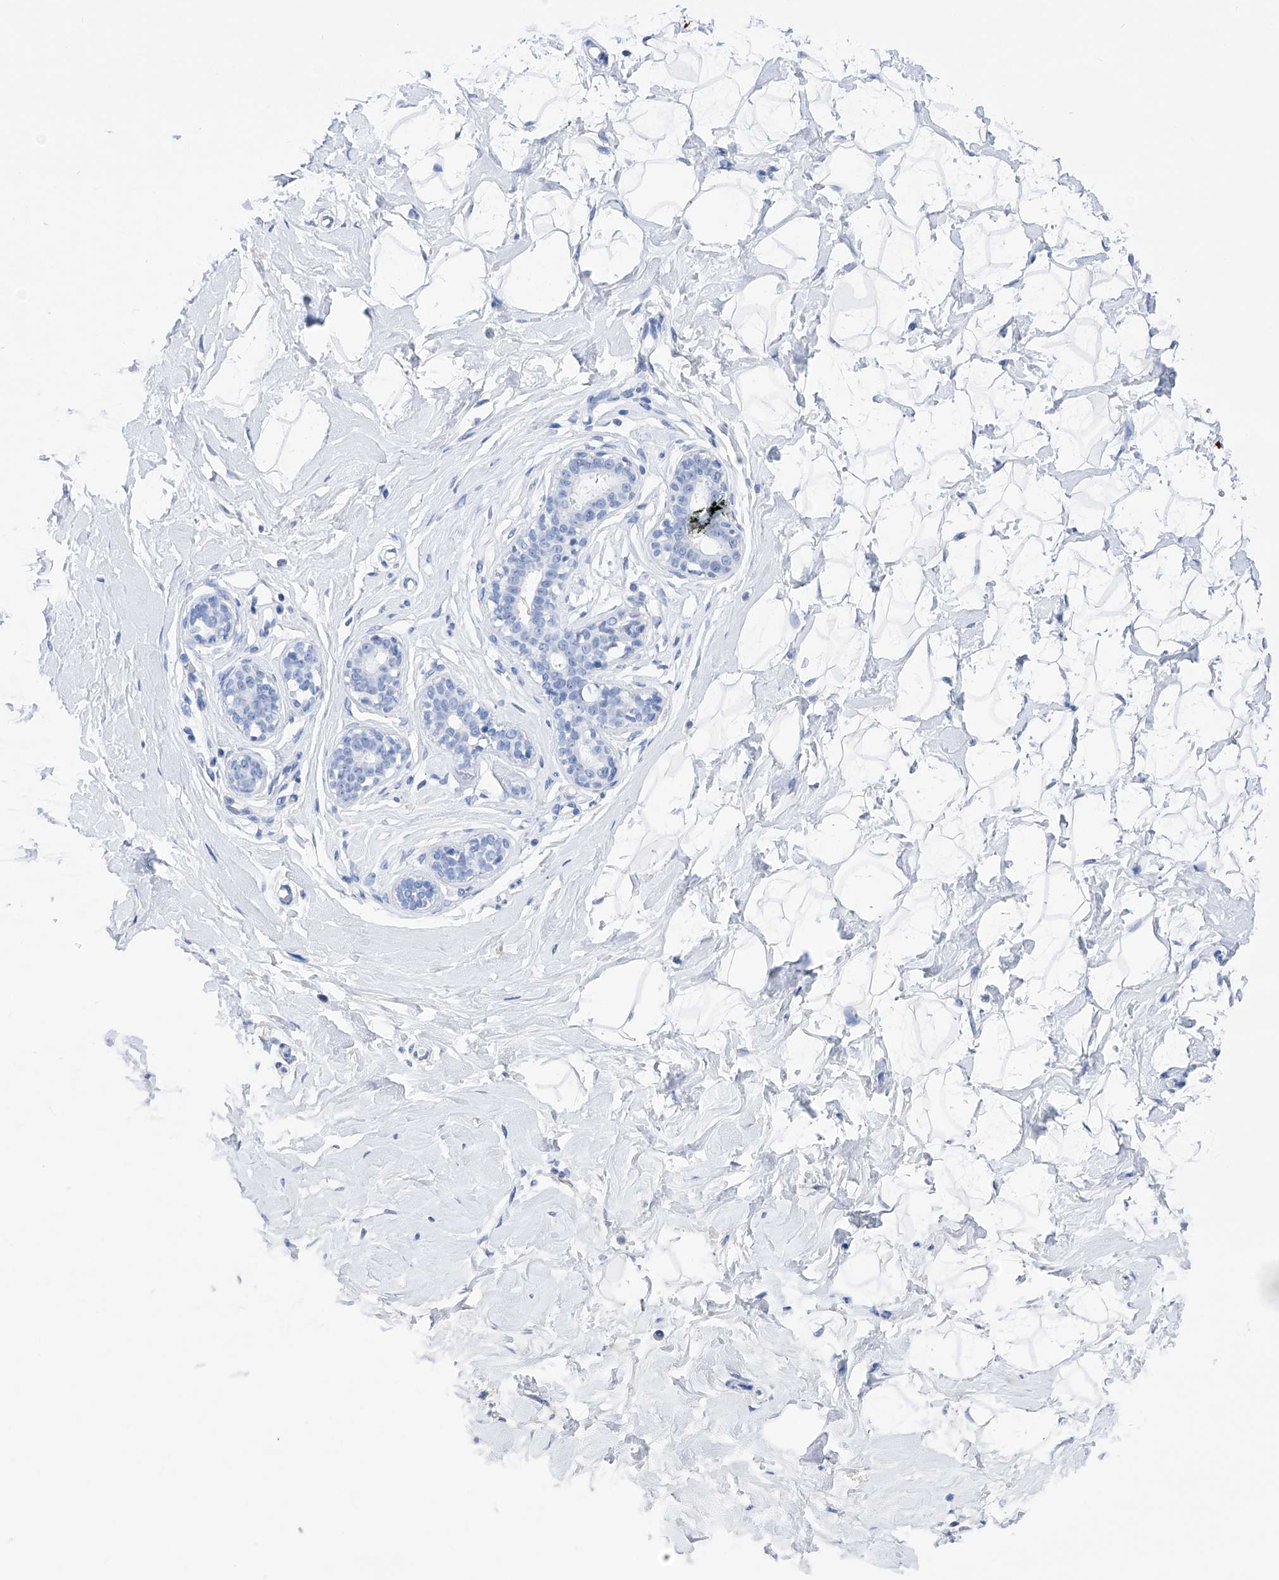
{"staining": {"intensity": "negative", "quantity": "none", "location": "none"}, "tissue": "breast", "cell_type": "Adipocytes", "image_type": "normal", "snomed": [{"axis": "morphology", "description": "Normal tissue, NOS"}, {"axis": "morphology", "description": "Adenoma, NOS"}, {"axis": "topography", "description": "Breast"}], "caption": "This is an IHC histopathology image of benign breast. There is no staining in adipocytes.", "gene": "FLG", "patient": {"sex": "female", "age": 23}}